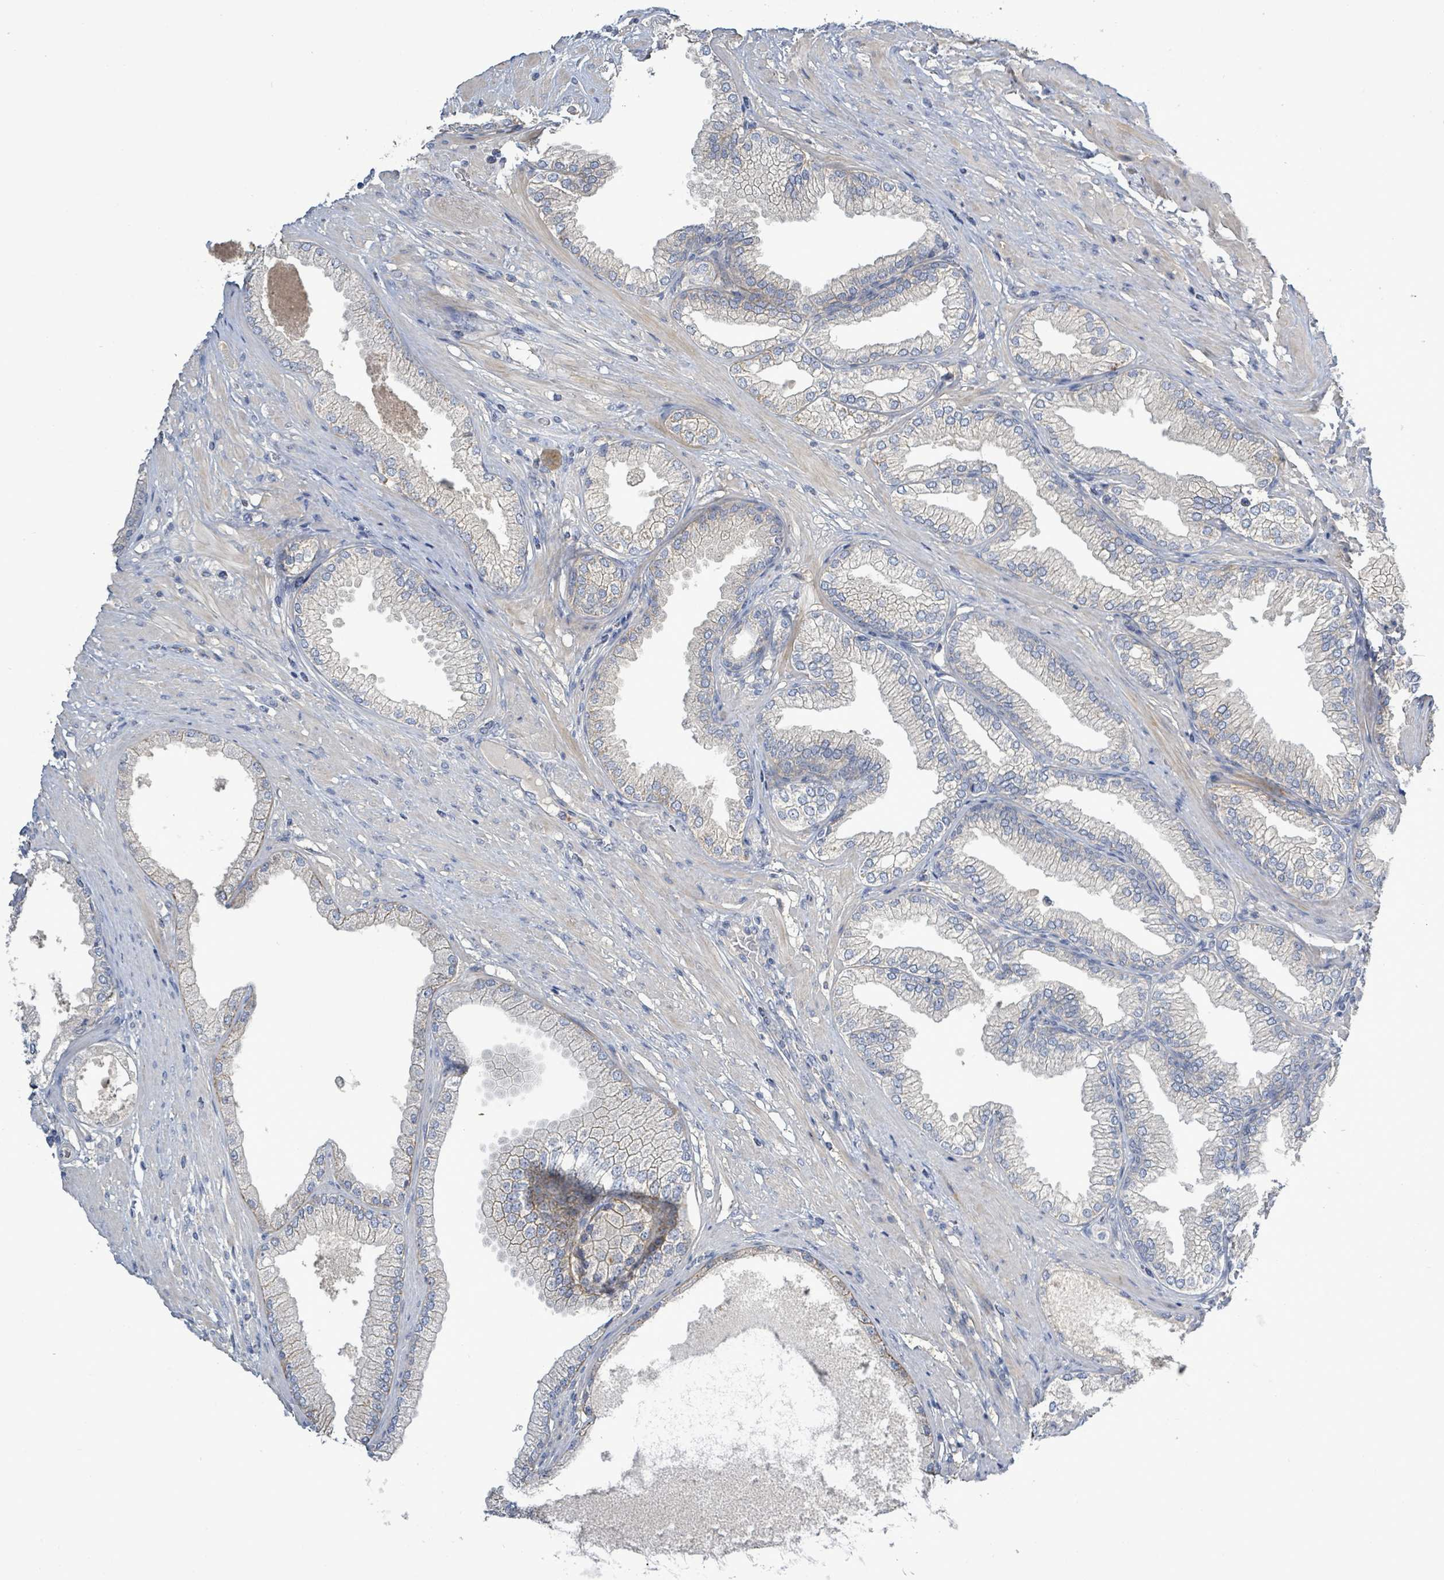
{"staining": {"intensity": "moderate", "quantity": "<25%", "location": "cytoplasmic/membranous"}, "tissue": "prostate cancer", "cell_type": "Tumor cells", "image_type": "cancer", "snomed": [{"axis": "morphology", "description": "Adenocarcinoma, High grade"}, {"axis": "topography", "description": "Prostate"}], "caption": "Immunohistochemical staining of human adenocarcinoma (high-grade) (prostate) exhibits low levels of moderate cytoplasmic/membranous protein staining in approximately <25% of tumor cells.", "gene": "KRAS", "patient": {"sex": "male", "age": 71}}